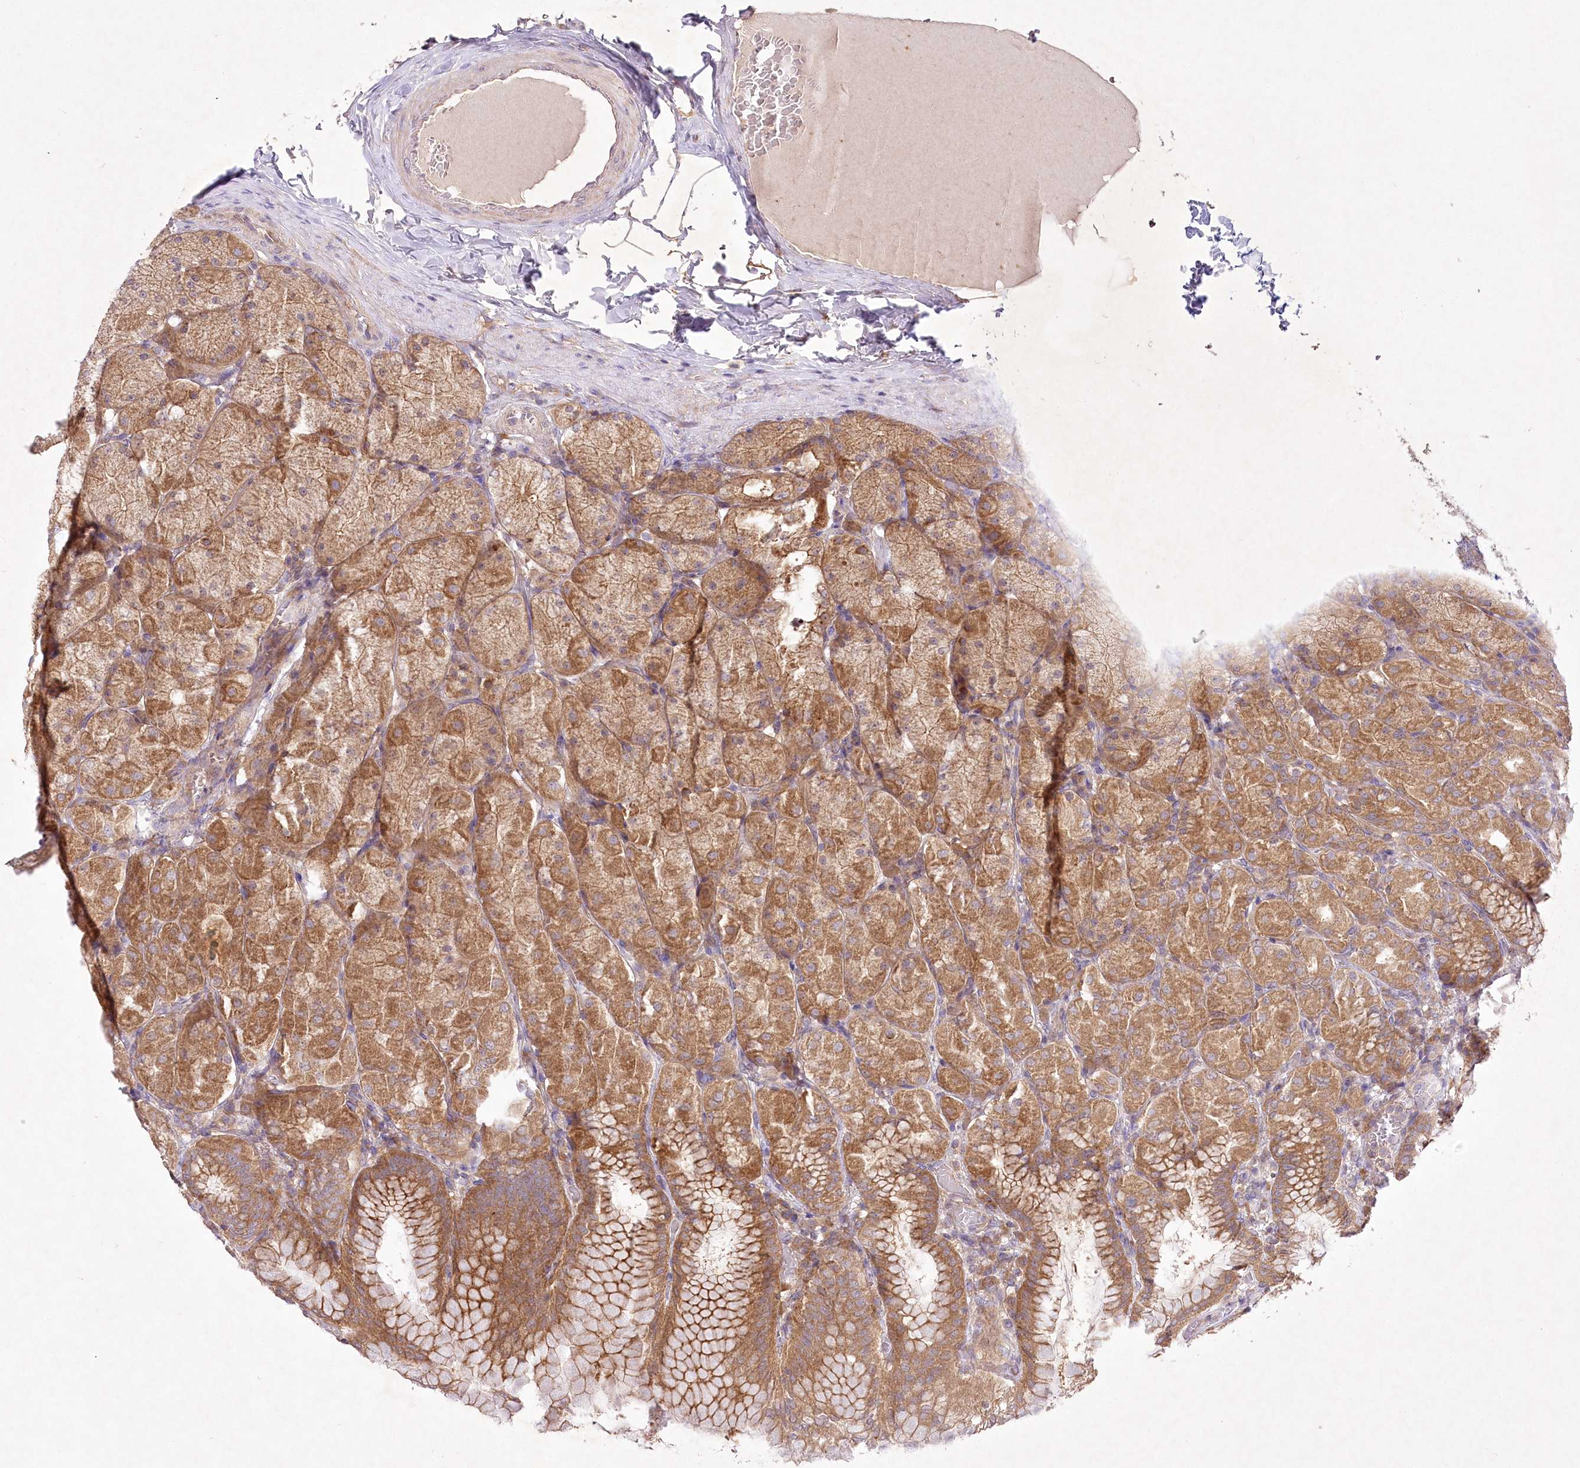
{"staining": {"intensity": "moderate", "quantity": ">75%", "location": "cytoplasmic/membranous"}, "tissue": "stomach", "cell_type": "Glandular cells", "image_type": "normal", "snomed": [{"axis": "morphology", "description": "Normal tissue, NOS"}, {"axis": "topography", "description": "Stomach, upper"}], "caption": "Unremarkable stomach was stained to show a protein in brown. There is medium levels of moderate cytoplasmic/membranous positivity in about >75% of glandular cells.", "gene": "PYROXD1", "patient": {"sex": "female", "age": 56}}